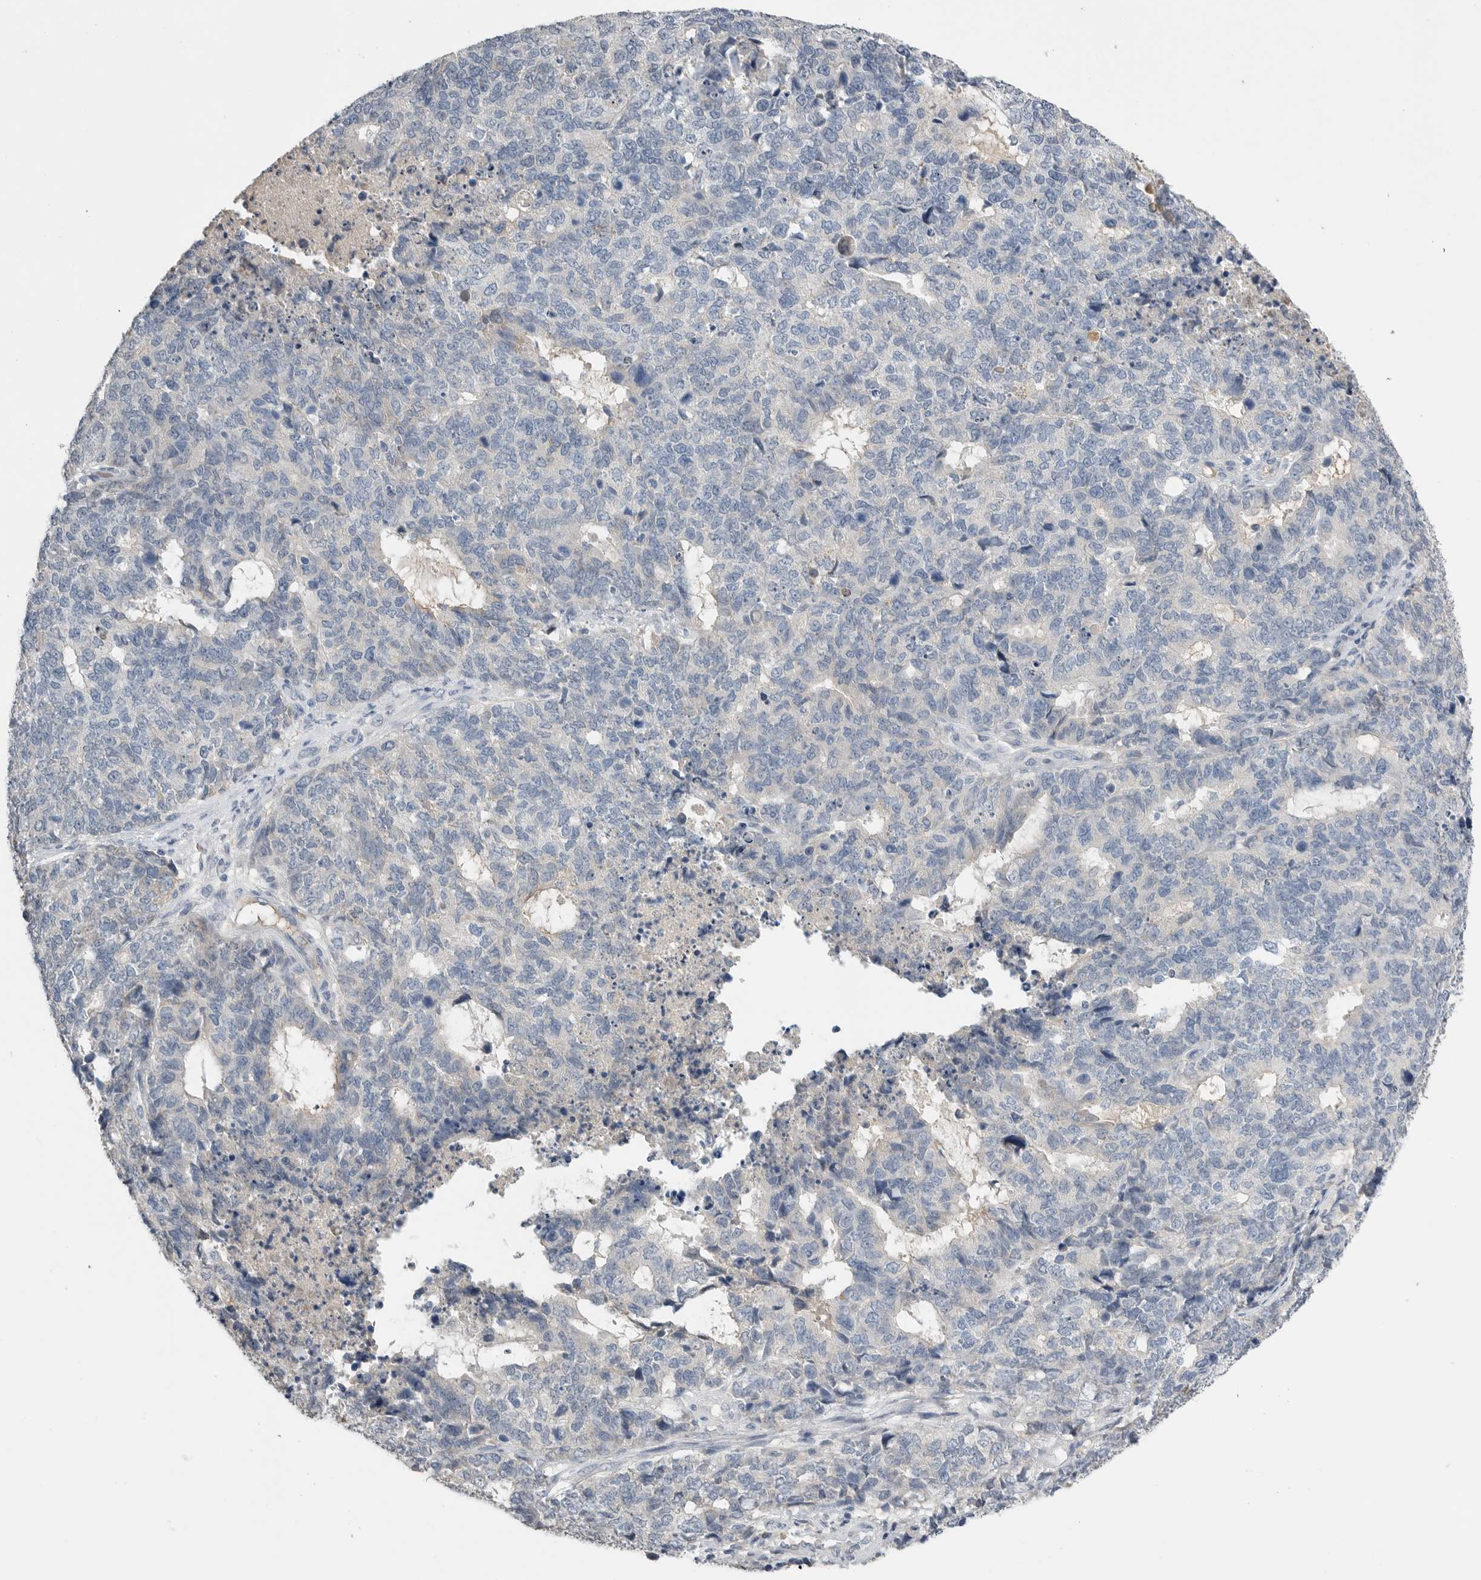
{"staining": {"intensity": "negative", "quantity": "none", "location": "none"}, "tissue": "cervical cancer", "cell_type": "Tumor cells", "image_type": "cancer", "snomed": [{"axis": "morphology", "description": "Squamous cell carcinoma, NOS"}, {"axis": "topography", "description": "Cervix"}], "caption": "Squamous cell carcinoma (cervical) stained for a protein using immunohistochemistry (IHC) displays no expression tumor cells.", "gene": "FABP6", "patient": {"sex": "female", "age": 63}}